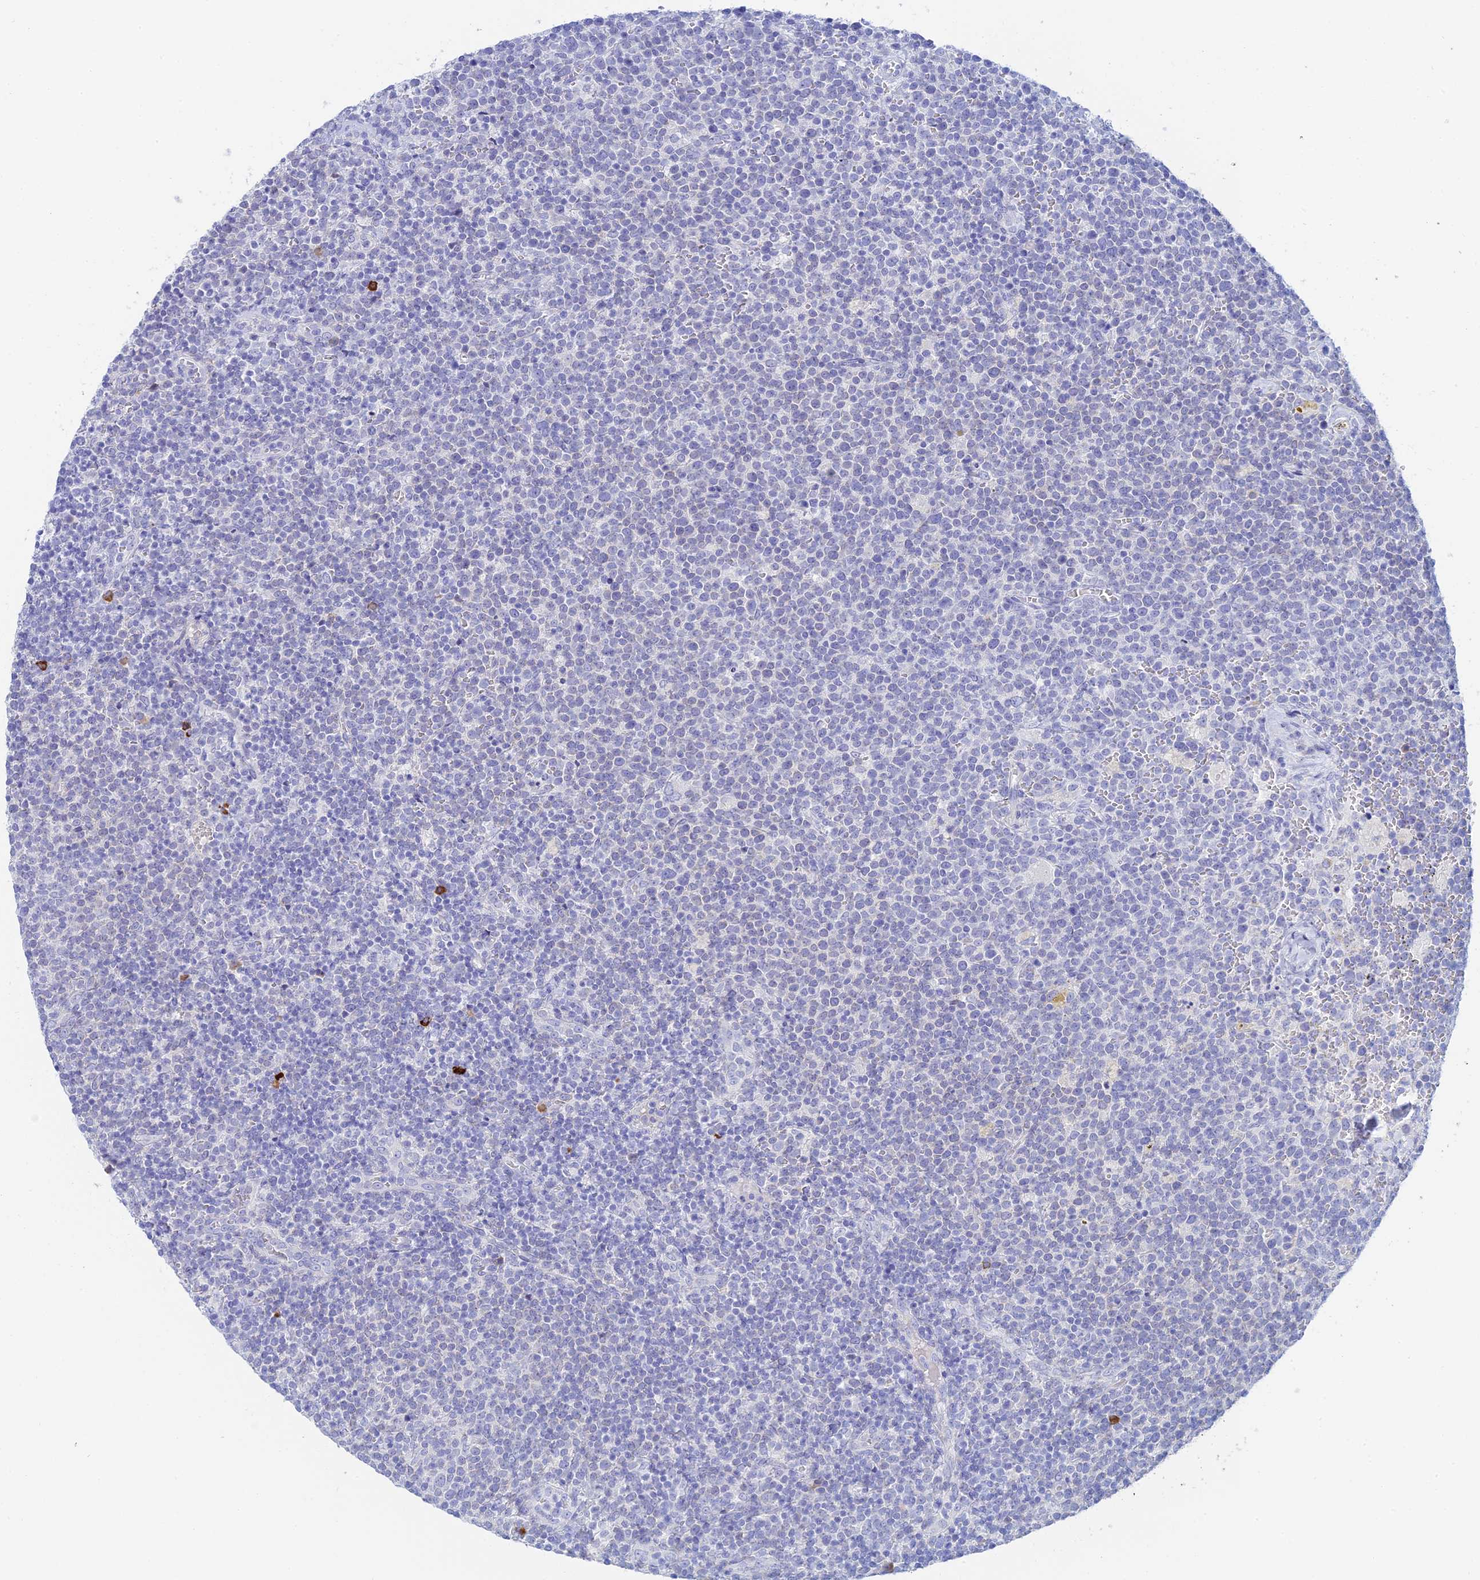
{"staining": {"intensity": "negative", "quantity": "none", "location": "none"}, "tissue": "lymphoma", "cell_type": "Tumor cells", "image_type": "cancer", "snomed": [{"axis": "morphology", "description": "Malignant lymphoma, non-Hodgkin's type, High grade"}, {"axis": "topography", "description": "Lymph node"}], "caption": "An immunohistochemistry histopathology image of malignant lymphoma, non-Hodgkin's type (high-grade) is shown. There is no staining in tumor cells of malignant lymphoma, non-Hodgkin's type (high-grade).", "gene": "CEP152", "patient": {"sex": "male", "age": 61}}